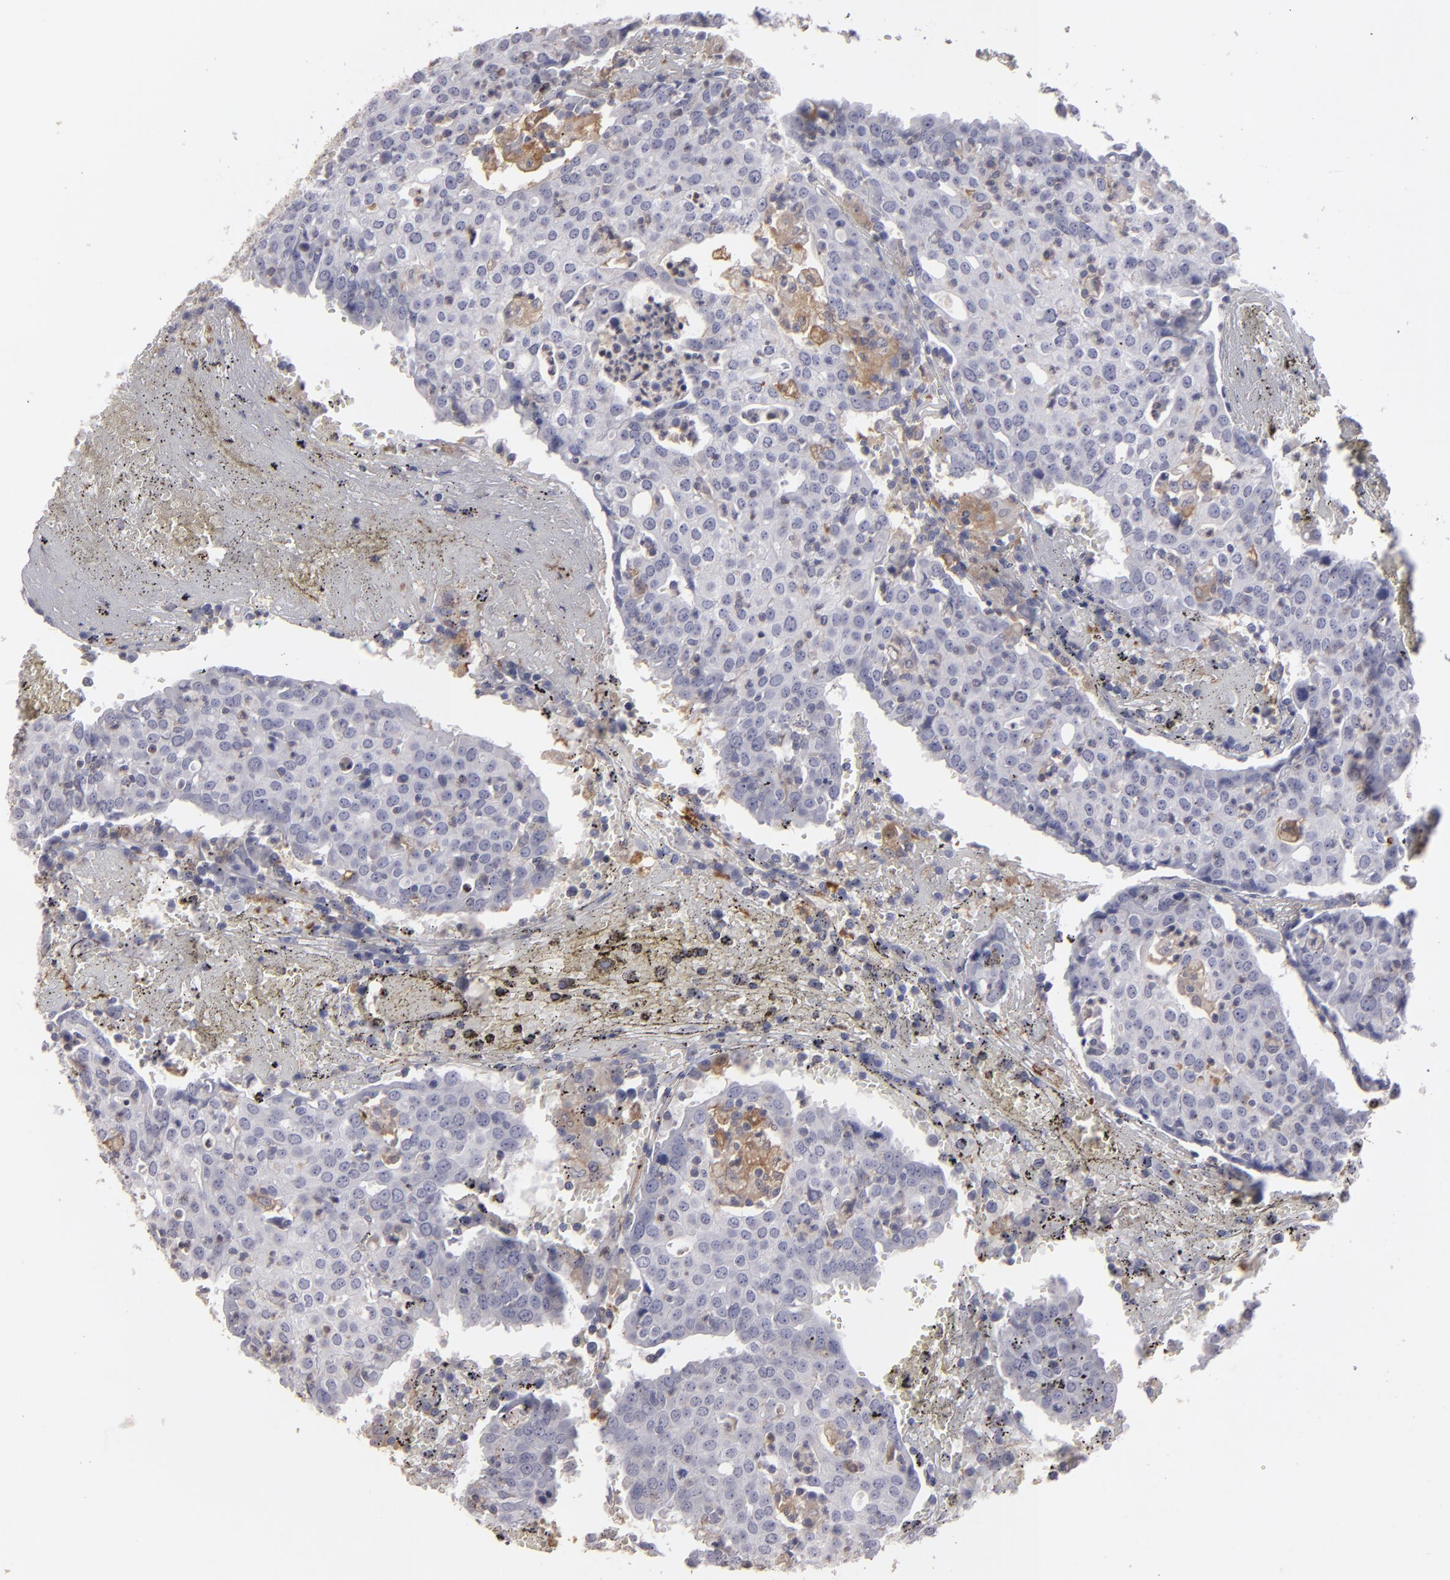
{"staining": {"intensity": "weak", "quantity": "25%-75%", "location": "cytoplasmic/membranous"}, "tissue": "head and neck cancer", "cell_type": "Tumor cells", "image_type": "cancer", "snomed": [{"axis": "morphology", "description": "Adenocarcinoma, NOS"}, {"axis": "topography", "description": "Salivary gland"}, {"axis": "topography", "description": "Head-Neck"}], "caption": "Immunohistochemical staining of human head and neck cancer (adenocarcinoma) reveals low levels of weak cytoplasmic/membranous staining in about 25%-75% of tumor cells.", "gene": "SEMA3G", "patient": {"sex": "female", "age": 65}}